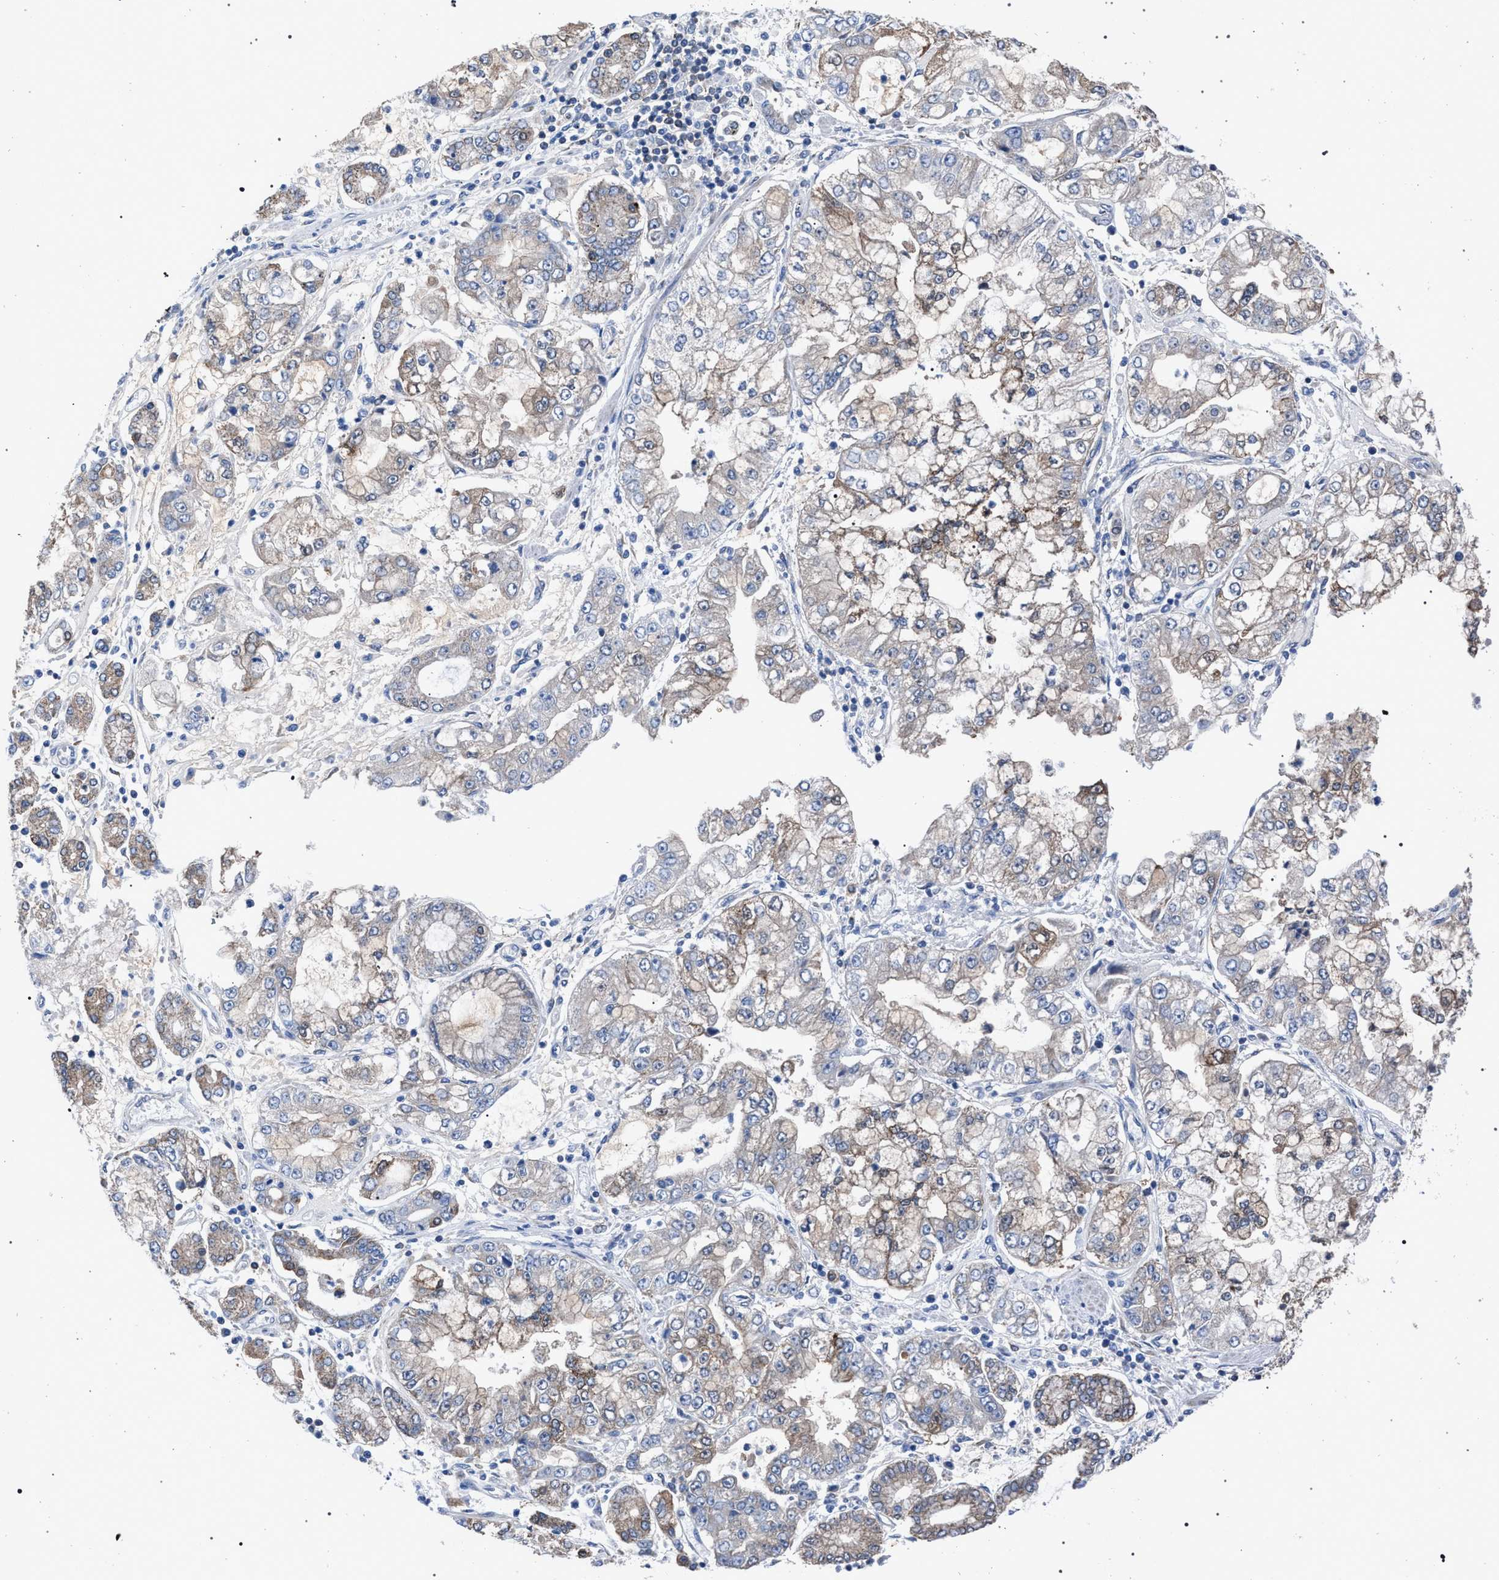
{"staining": {"intensity": "moderate", "quantity": "<25%", "location": "cytoplasmic/membranous"}, "tissue": "stomach cancer", "cell_type": "Tumor cells", "image_type": "cancer", "snomed": [{"axis": "morphology", "description": "Adenocarcinoma, NOS"}, {"axis": "topography", "description": "Stomach"}], "caption": "The micrograph reveals a brown stain indicating the presence of a protein in the cytoplasmic/membranous of tumor cells in stomach adenocarcinoma.", "gene": "CRYZ", "patient": {"sex": "male", "age": 76}}